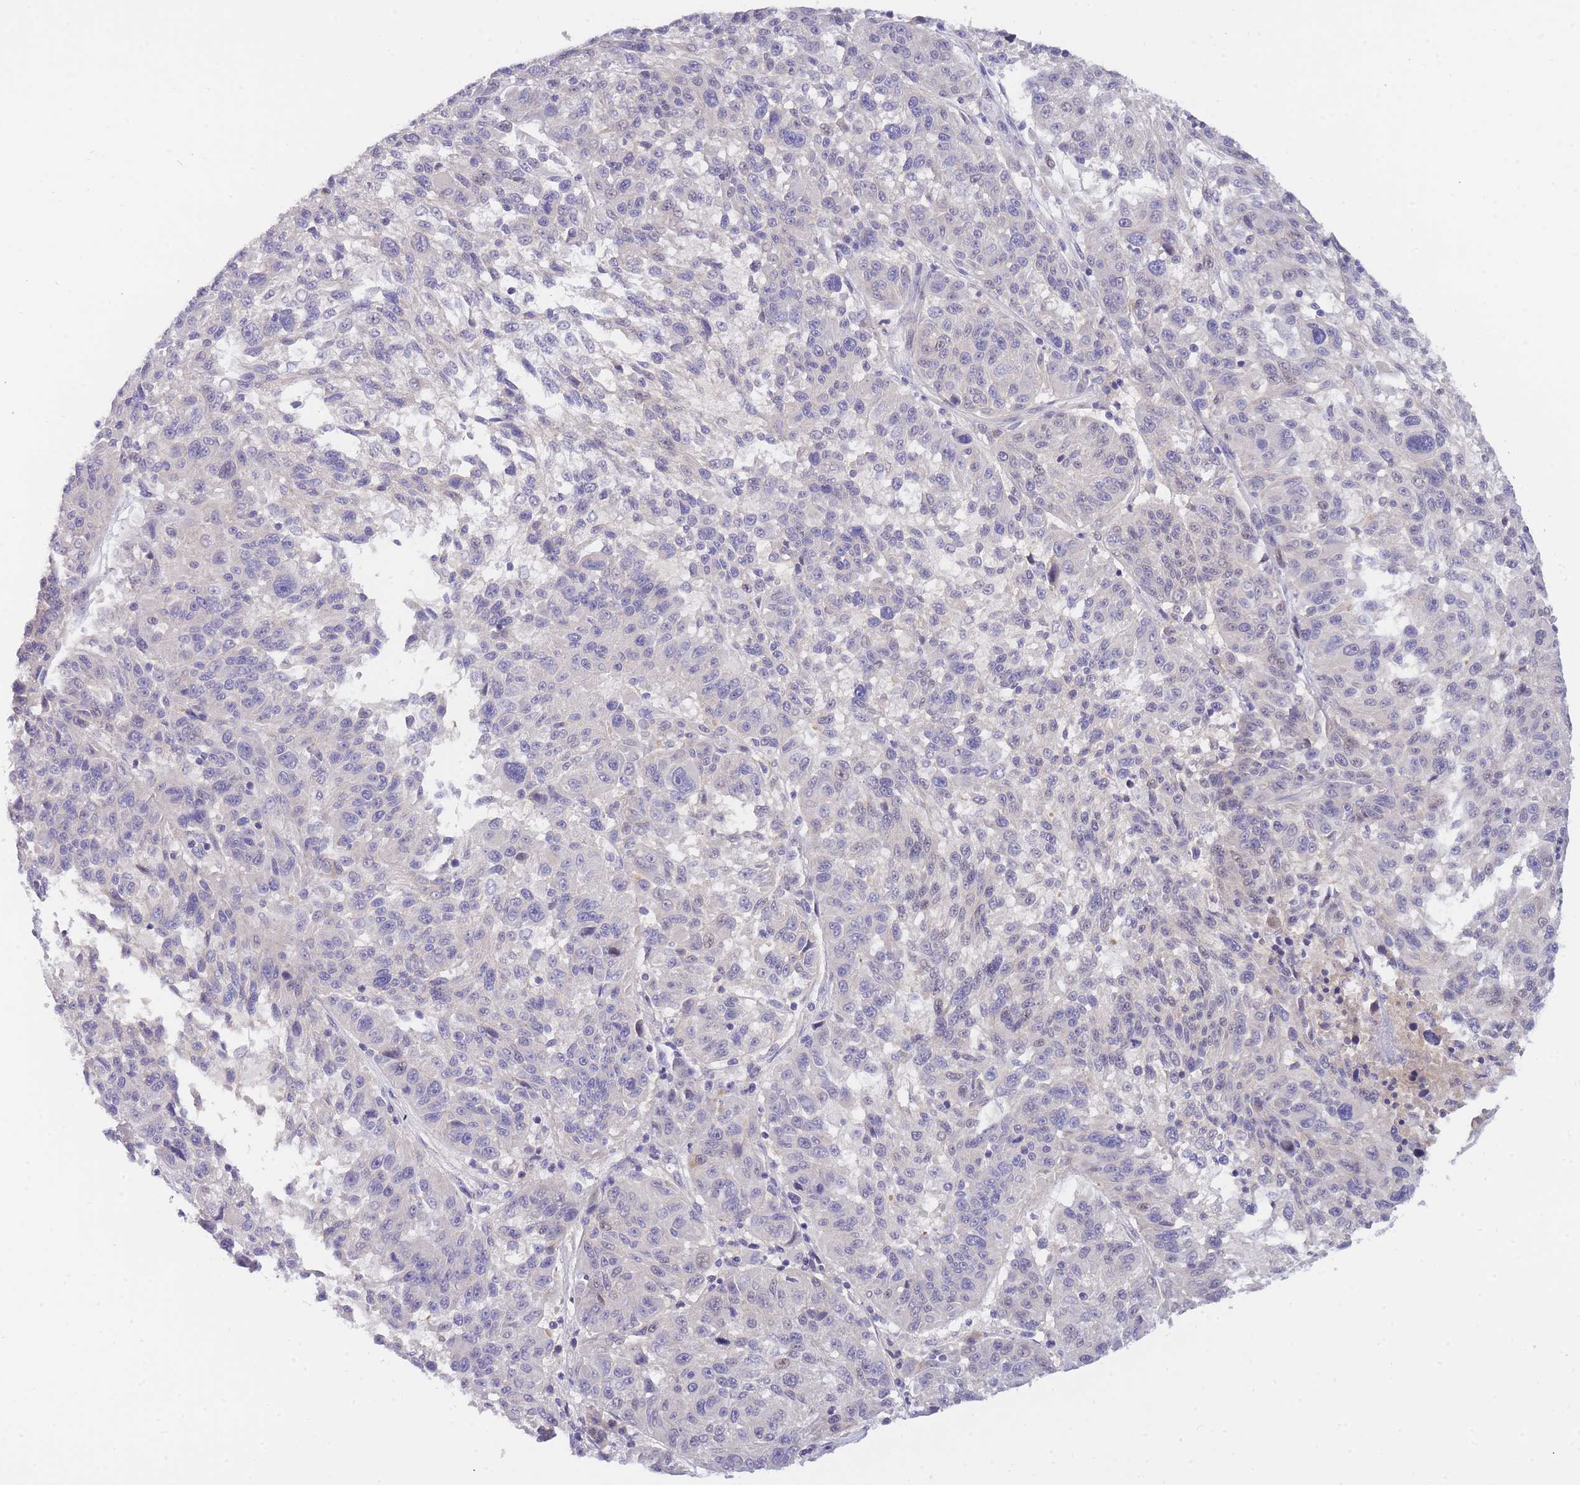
{"staining": {"intensity": "negative", "quantity": "none", "location": "none"}, "tissue": "melanoma", "cell_type": "Tumor cells", "image_type": "cancer", "snomed": [{"axis": "morphology", "description": "Malignant melanoma, NOS"}, {"axis": "topography", "description": "Skin"}], "caption": "Protein analysis of melanoma demonstrates no significant staining in tumor cells.", "gene": "PRR23B", "patient": {"sex": "male", "age": 53}}